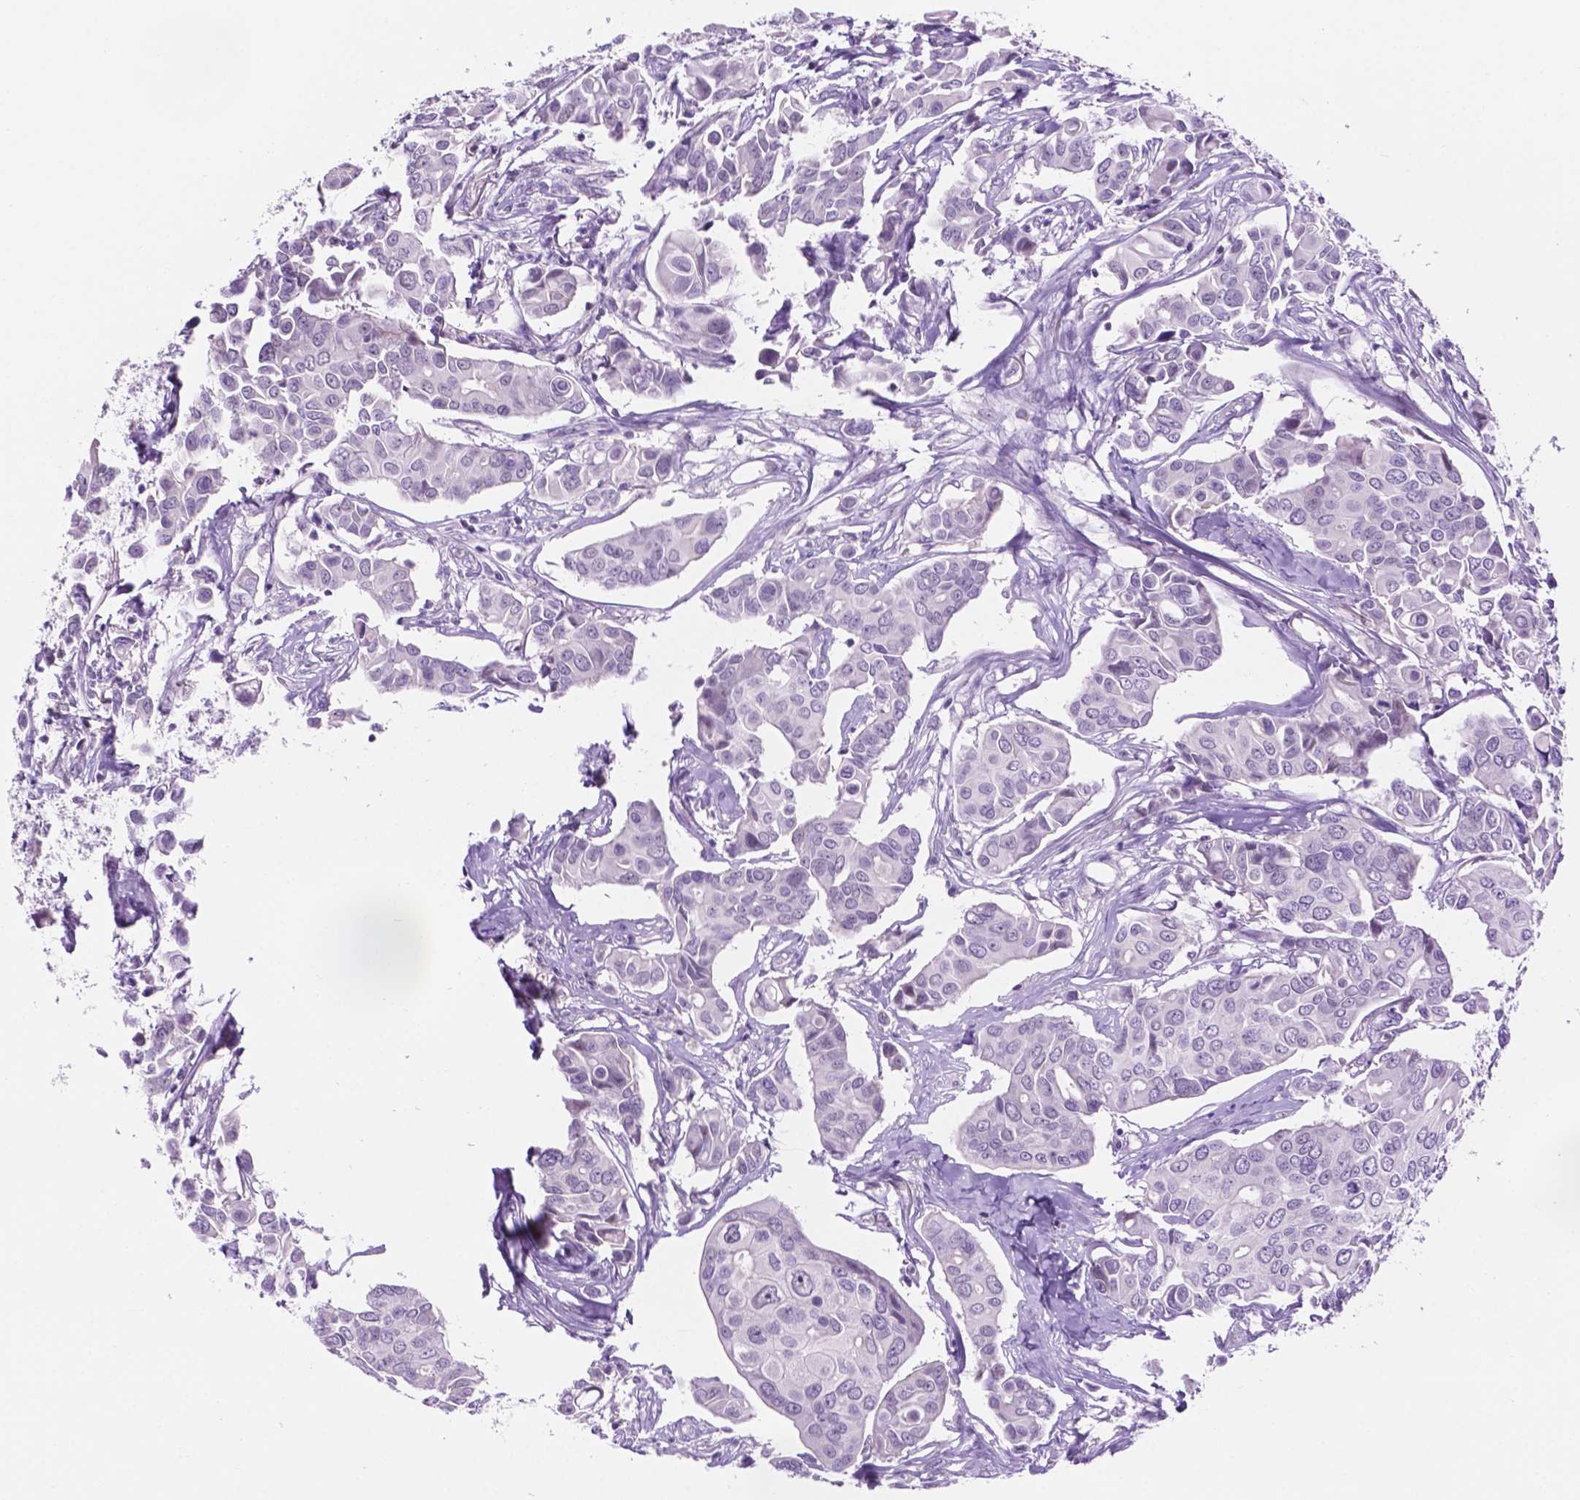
{"staining": {"intensity": "negative", "quantity": "none", "location": "none"}, "tissue": "breast cancer", "cell_type": "Tumor cells", "image_type": "cancer", "snomed": [{"axis": "morphology", "description": "Duct carcinoma"}, {"axis": "topography", "description": "Breast"}], "caption": "This is an IHC image of human invasive ductal carcinoma (breast). There is no expression in tumor cells.", "gene": "ACY3", "patient": {"sex": "female", "age": 54}}